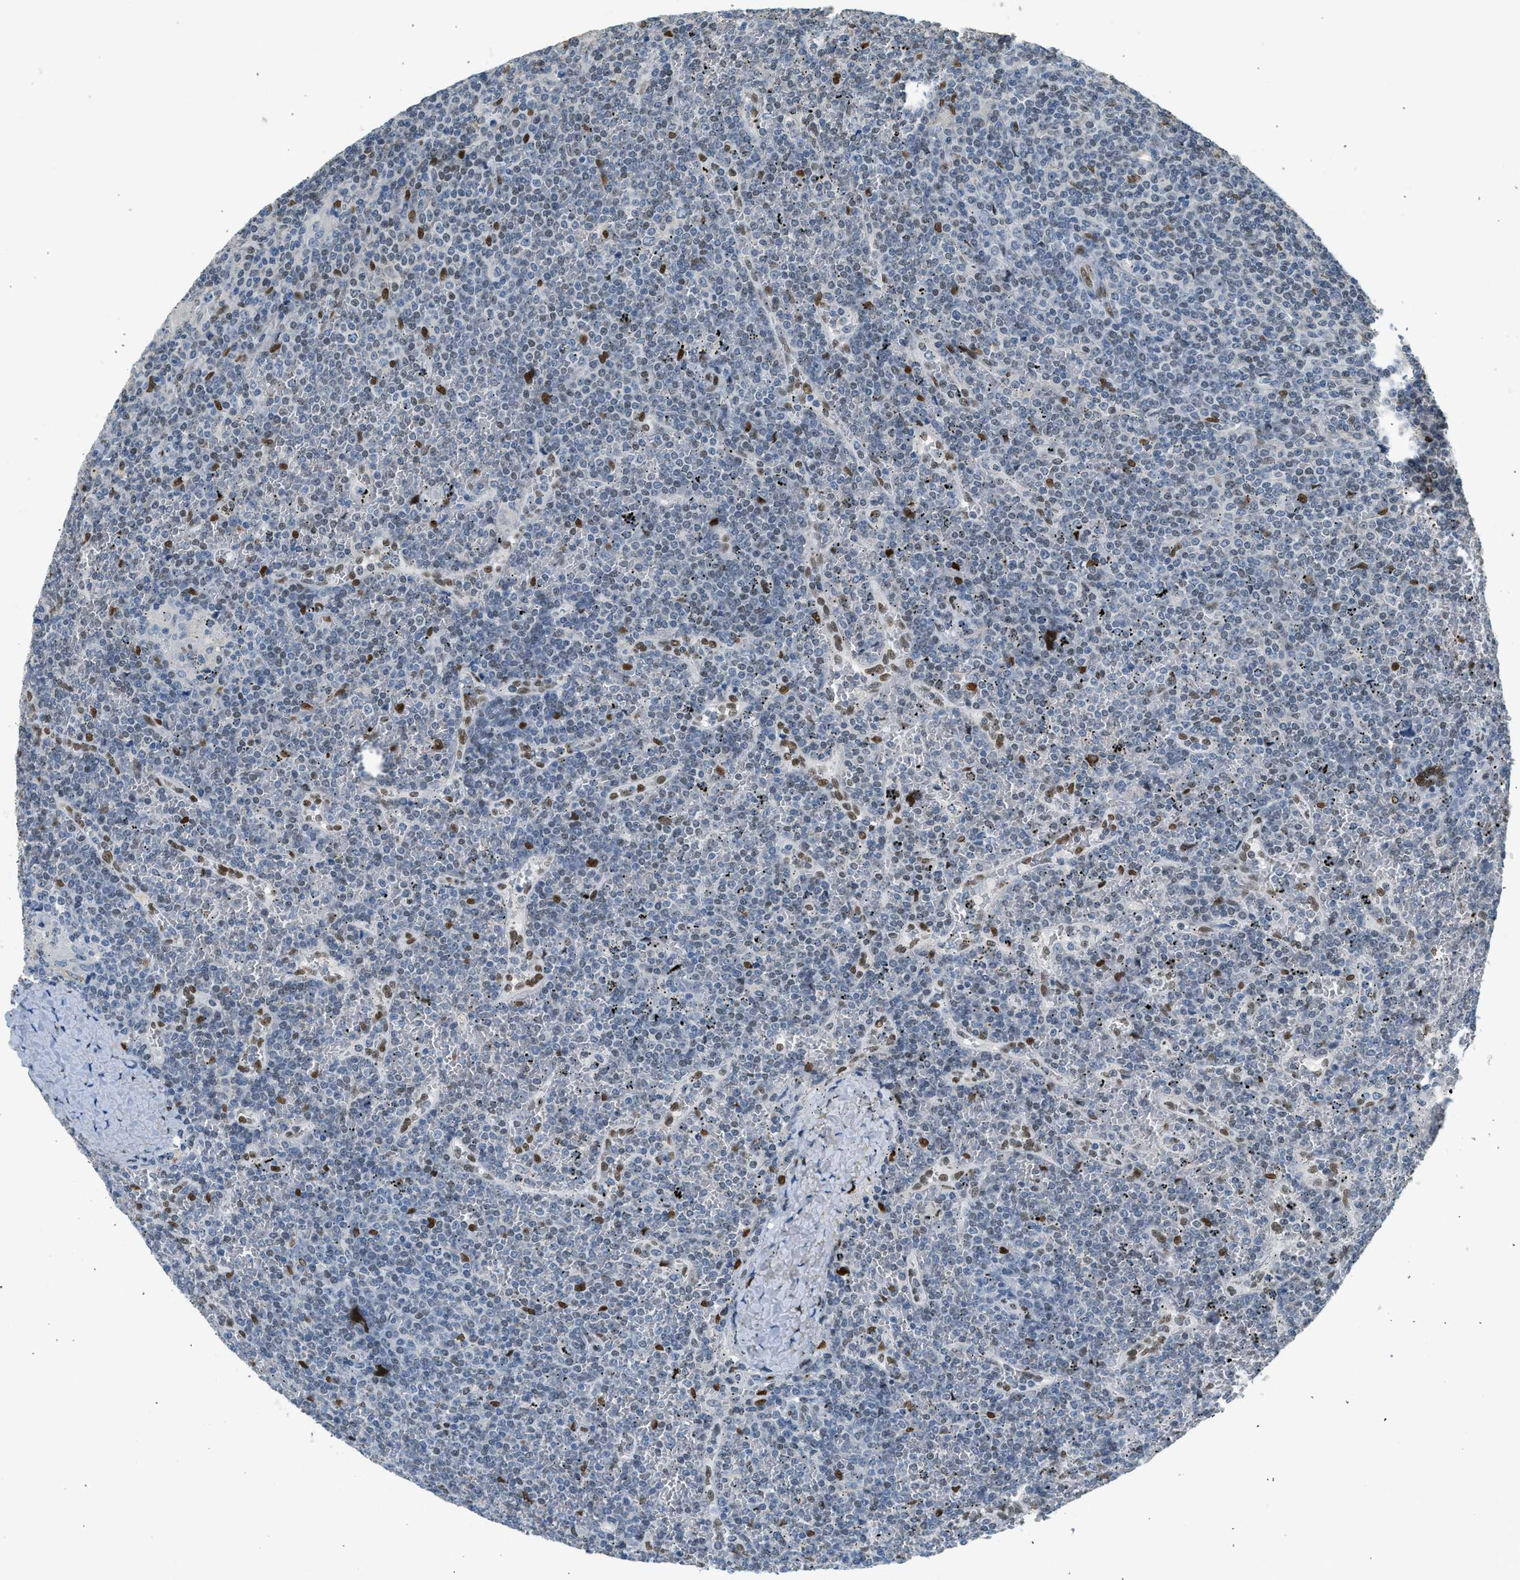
{"staining": {"intensity": "negative", "quantity": "none", "location": "none"}, "tissue": "lymphoma", "cell_type": "Tumor cells", "image_type": "cancer", "snomed": [{"axis": "morphology", "description": "Malignant lymphoma, non-Hodgkin's type, Low grade"}, {"axis": "topography", "description": "Spleen"}], "caption": "The micrograph displays no significant expression in tumor cells of low-grade malignant lymphoma, non-Hodgkin's type.", "gene": "ZBTB20", "patient": {"sex": "female", "age": 19}}